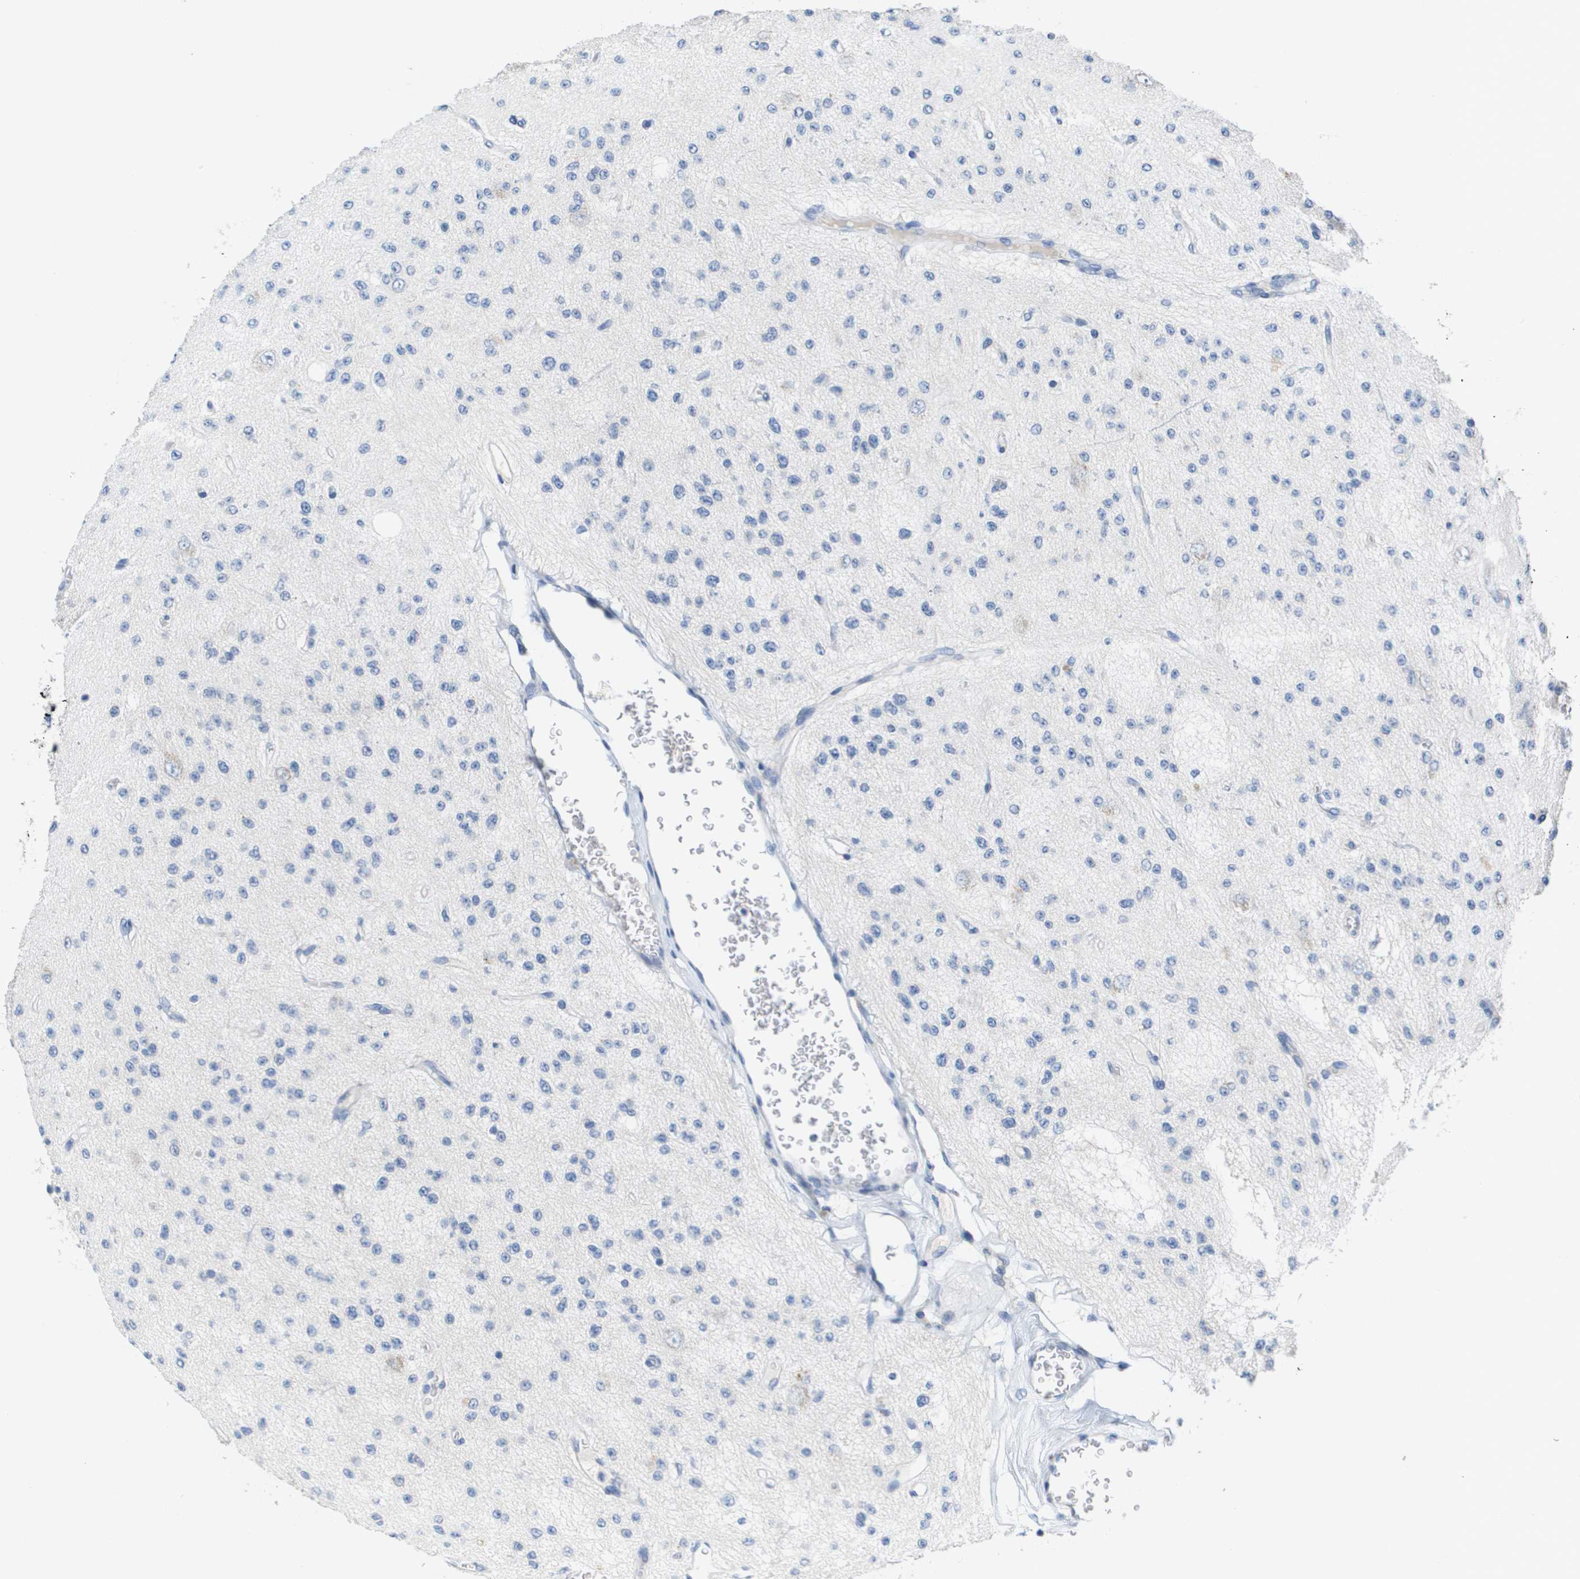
{"staining": {"intensity": "negative", "quantity": "none", "location": "none"}, "tissue": "glioma", "cell_type": "Tumor cells", "image_type": "cancer", "snomed": [{"axis": "morphology", "description": "Glioma, malignant, Low grade"}, {"axis": "topography", "description": "Brain"}], "caption": "Protein analysis of glioma demonstrates no significant staining in tumor cells.", "gene": "CD3G", "patient": {"sex": "male", "age": 38}}